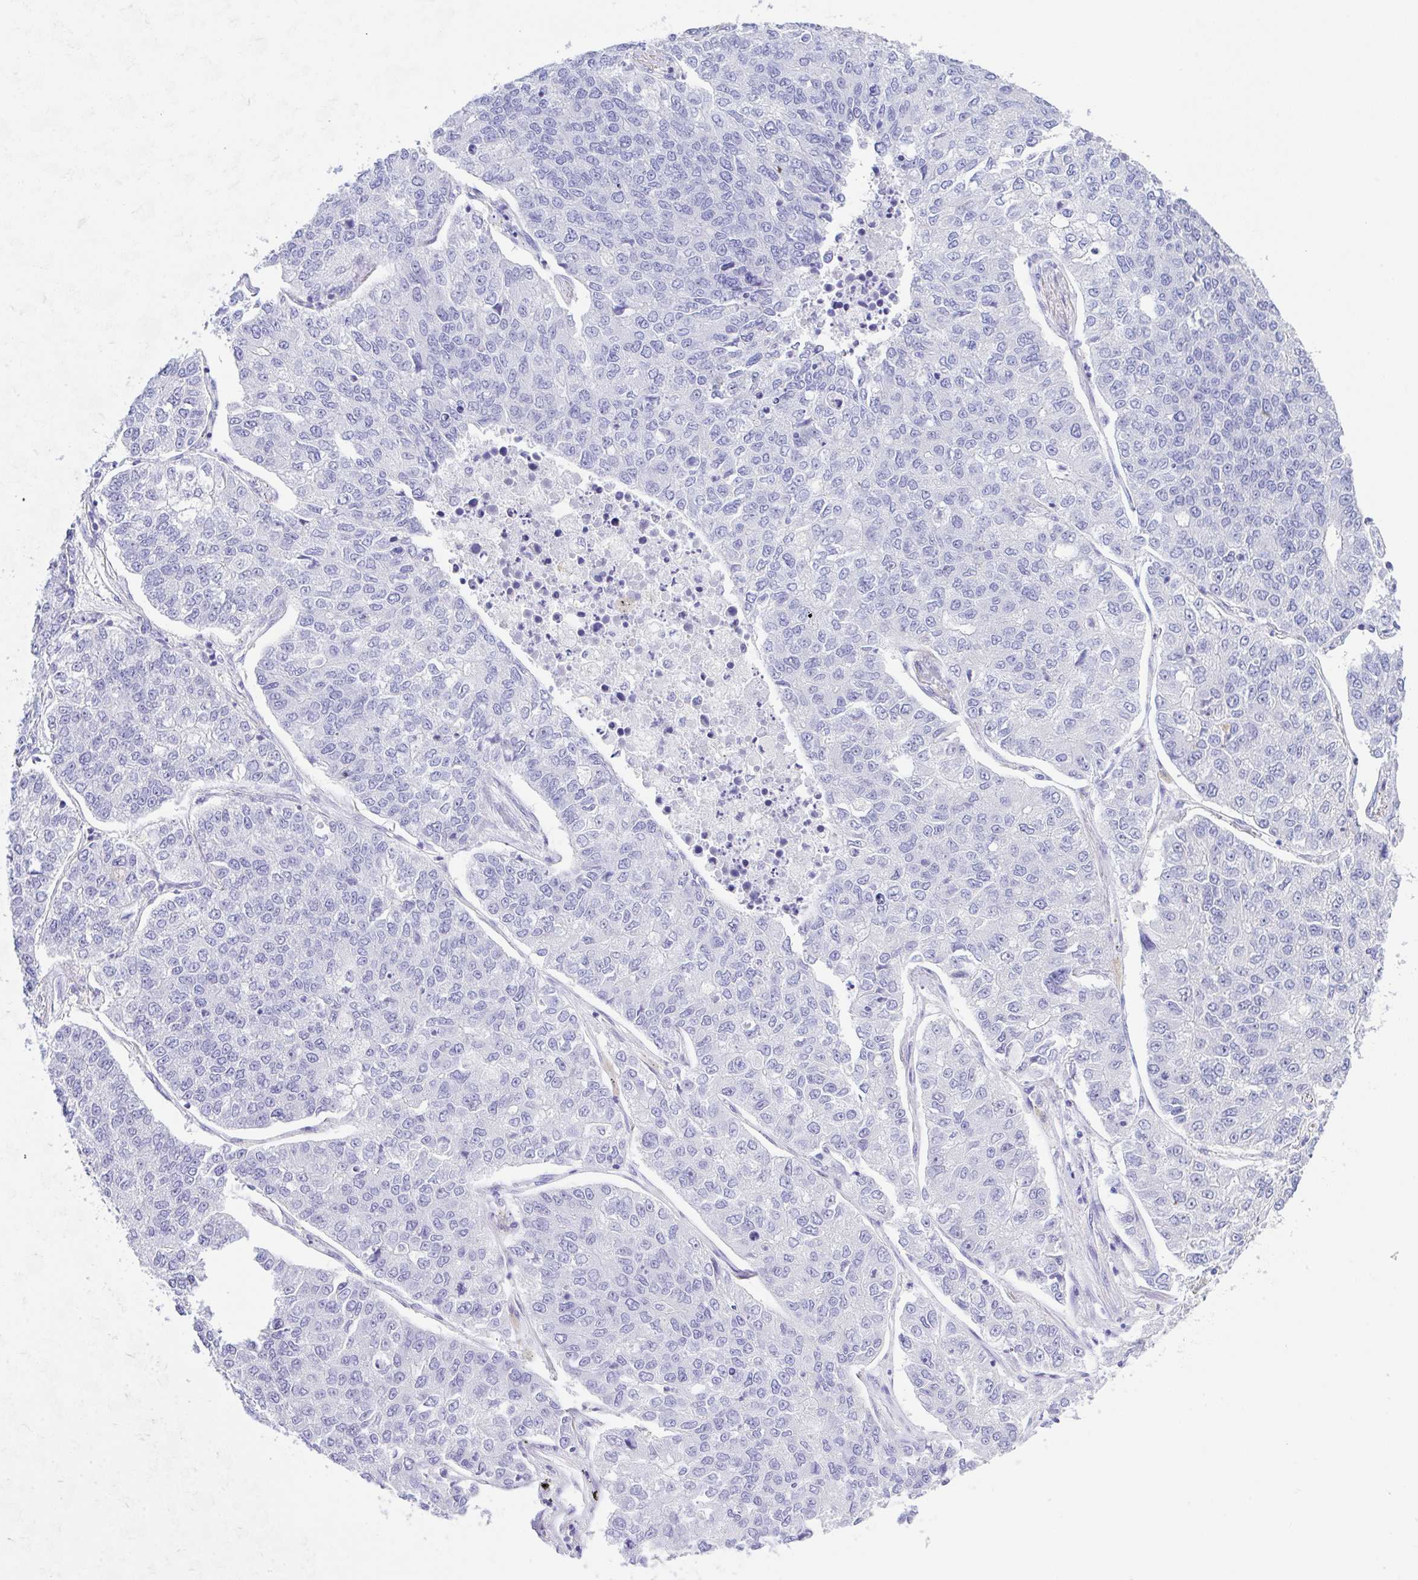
{"staining": {"intensity": "negative", "quantity": "none", "location": "none"}, "tissue": "lung cancer", "cell_type": "Tumor cells", "image_type": "cancer", "snomed": [{"axis": "morphology", "description": "Adenocarcinoma, NOS"}, {"axis": "topography", "description": "Lung"}], "caption": "The IHC micrograph has no significant staining in tumor cells of lung cancer tissue.", "gene": "NDUFAF8", "patient": {"sex": "male", "age": 49}}